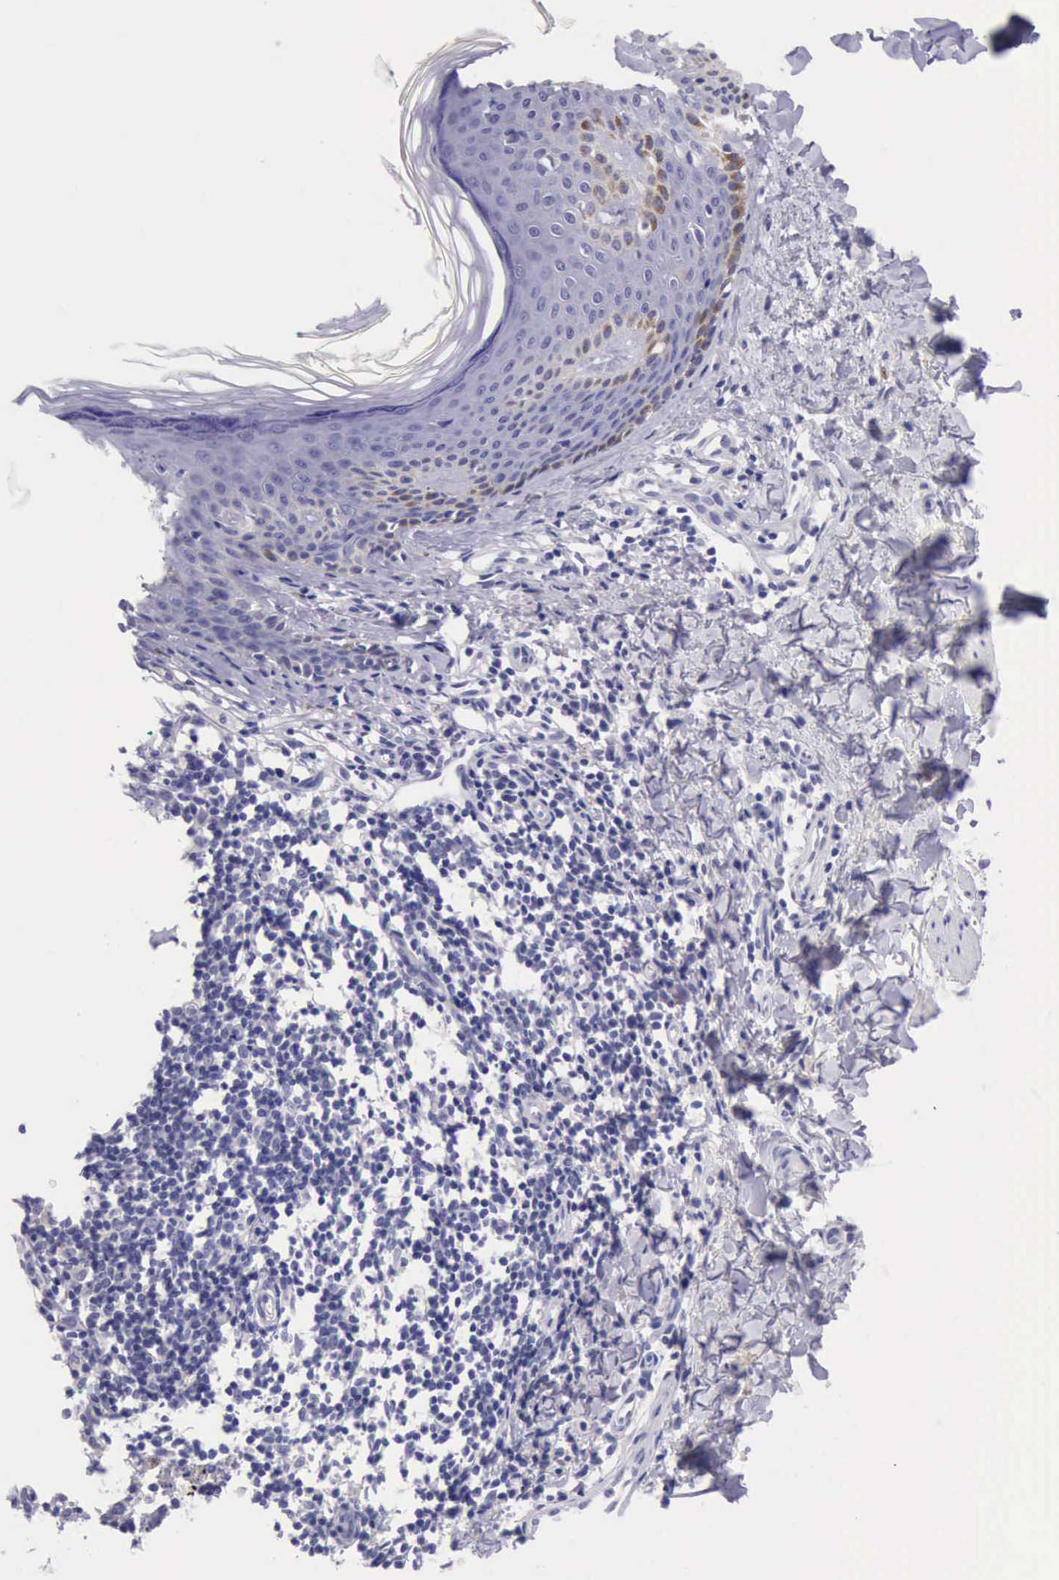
{"staining": {"intensity": "negative", "quantity": "none", "location": "none"}, "tissue": "melanoma", "cell_type": "Tumor cells", "image_type": "cancer", "snomed": [{"axis": "morphology", "description": "Malignant melanoma, NOS"}, {"axis": "topography", "description": "Skin"}], "caption": "Malignant melanoma stained for a protein using immunohistochemistry exhibits no expression tumor cells.", "gene": "LRFN5", "patient": {"sex": "female", "age": 52}}